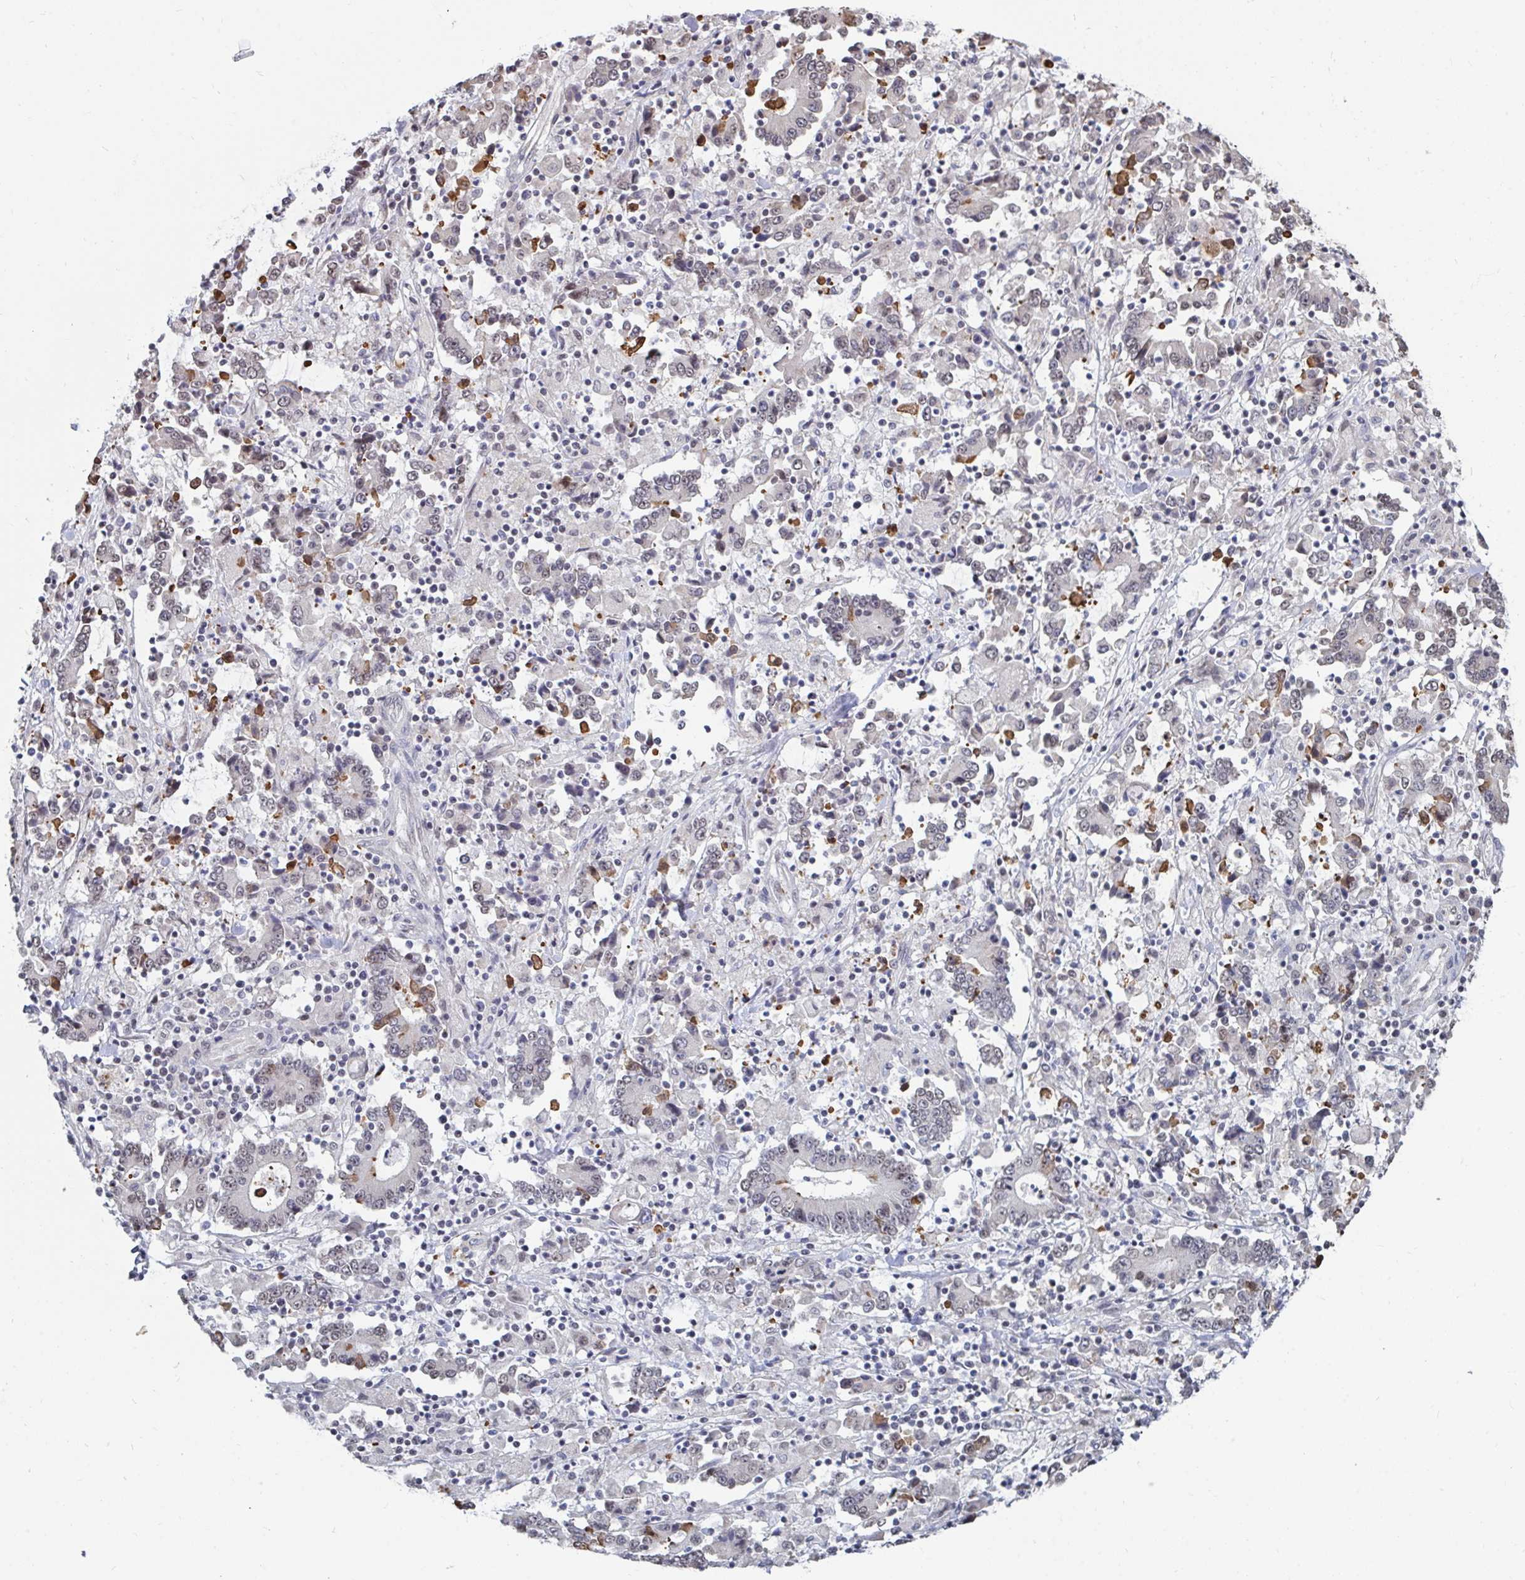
{"staining": {"intensity": "weak", "quantity": "25%-75%", "location": "nuclear"}, "tissue": "stomach cancer", "cell_type": "Tumor cells", "image_type": "cancer", "snomed": [{"axis": "morphology", "description": "Adenocarcinoma, NOS"}, {"axis": "topography", "description": "Stomach, upper"}], "caption": "Tumor cells reveal low levels of weak nuclear expression in about 25%-75% of cells in human stomach cancer (adenocarcinoma).", "gene": "TRIP12", "patient": {"sex": "male", "age": 68}}